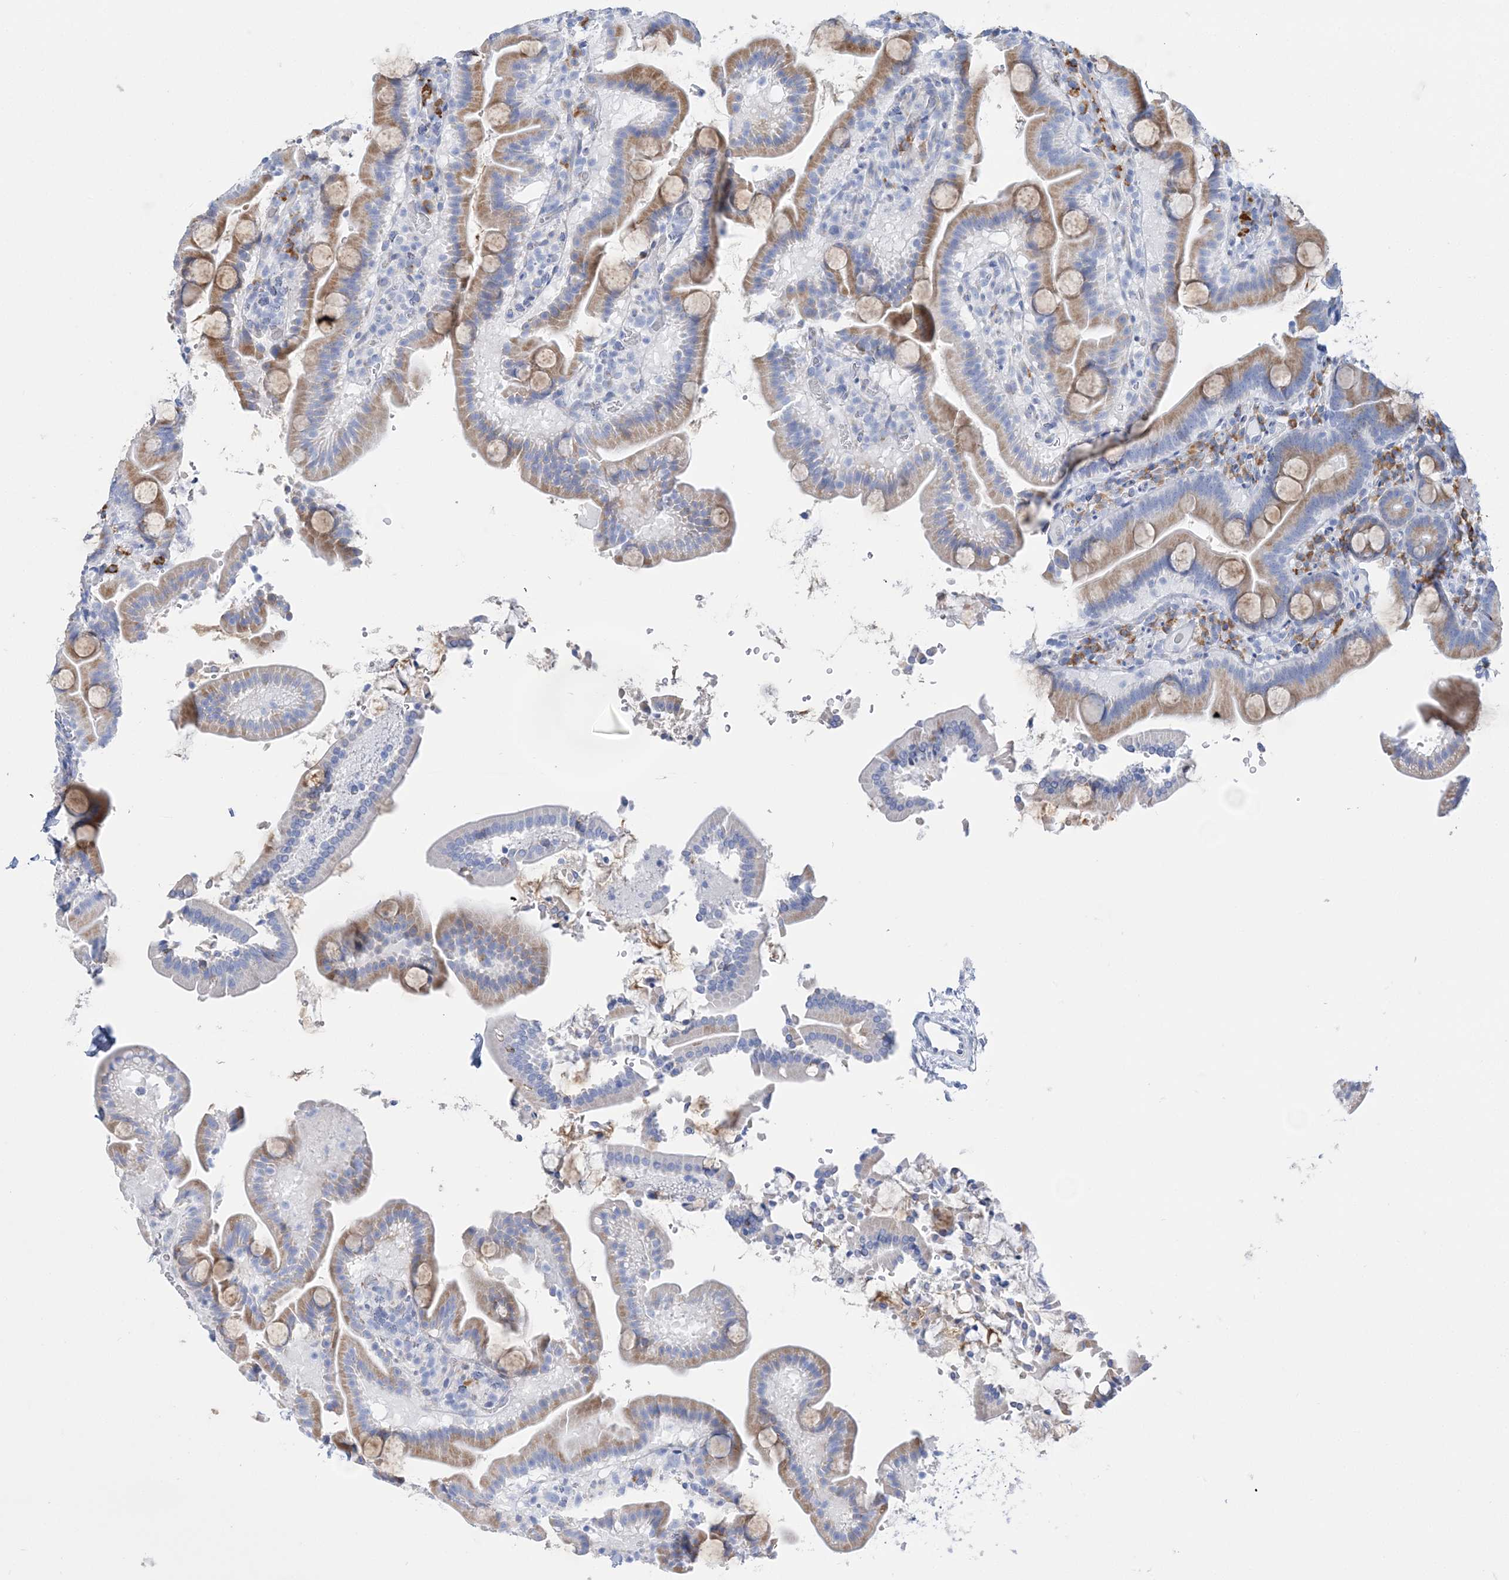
{"staining": {"intensity": "moderate", "quantity": "25%-75%", "location": "cytoplasmic/membranous"}, "tissue": "duodenum", "cell_type": "Glandular cells", "image_type": "normal", "snomed": [{"axis": "morphology", "description": "Normal tissue, NOS"}, {"axis": "topography", "description": "Duodenum"}], "caption": "Unremarkable duodenum exhibits moderate cytoplasmic/membranous positivity in about 25%-75% of glandular cells Using DAB (3,3'-diaminobenzidine) (brown) and hematoxylin (blue) stains, captured at high magnification using brightfield microscopy..", "gene": "TSPYL6", "patient": {"sex": "male", "age": 55}}